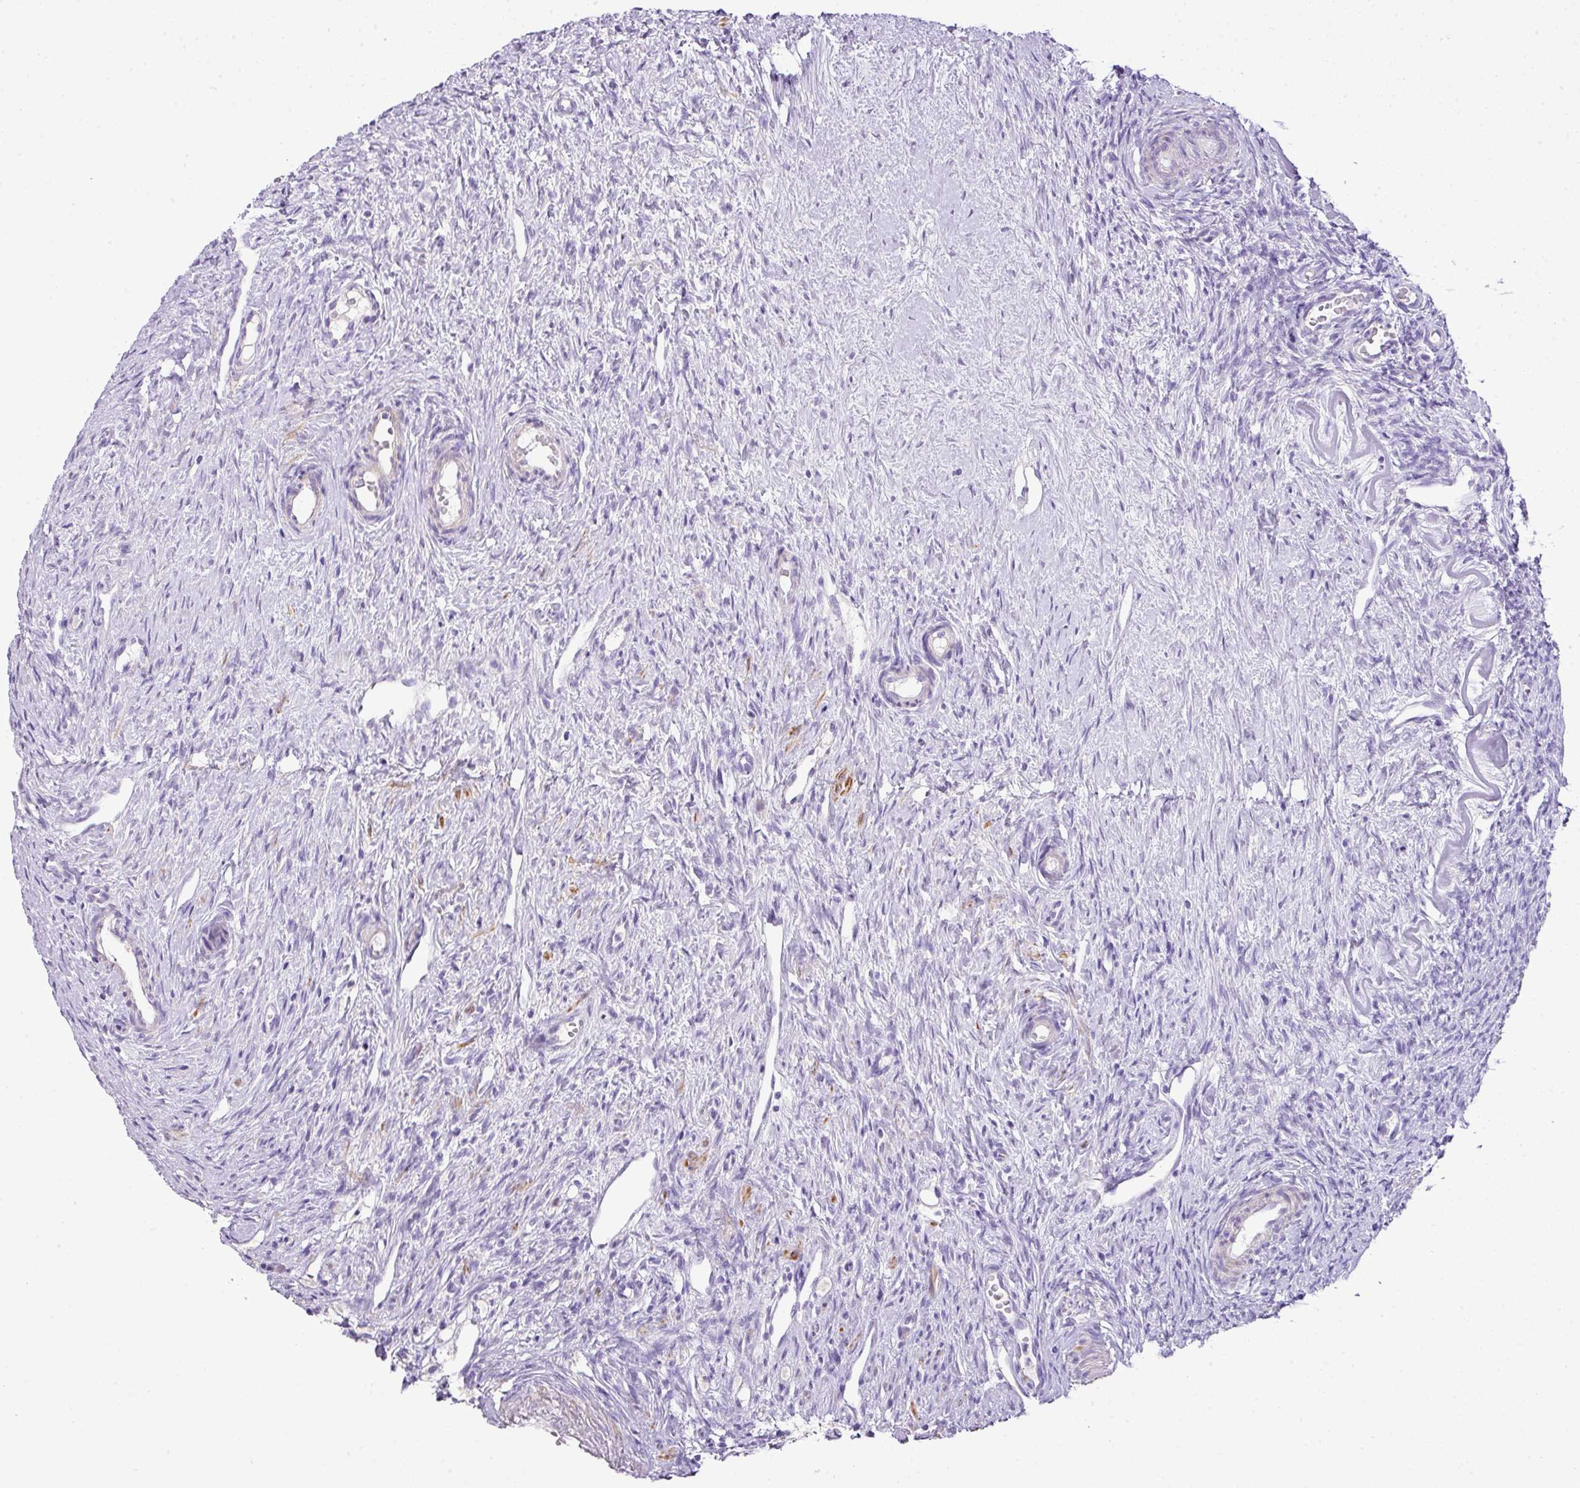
{"staining": {"intensity": "negative", "quantity": "none", "location": "none"}, "tissue": "ovary", "cell_type": "Follicle cells", "image_type": "normal", "snomed": [{"axis": "morphology", "description": "Normal tissue, NOS"}, {"axis": "topography", "description": "Ovary"}], "caption": "IHC histopathology image of normal ovary: human ovary stained with DAB demonstrates no significant protein positivity in follicle cells.", "gene": "DIP2A", "patient": {"sex": "female", "age": 51}}